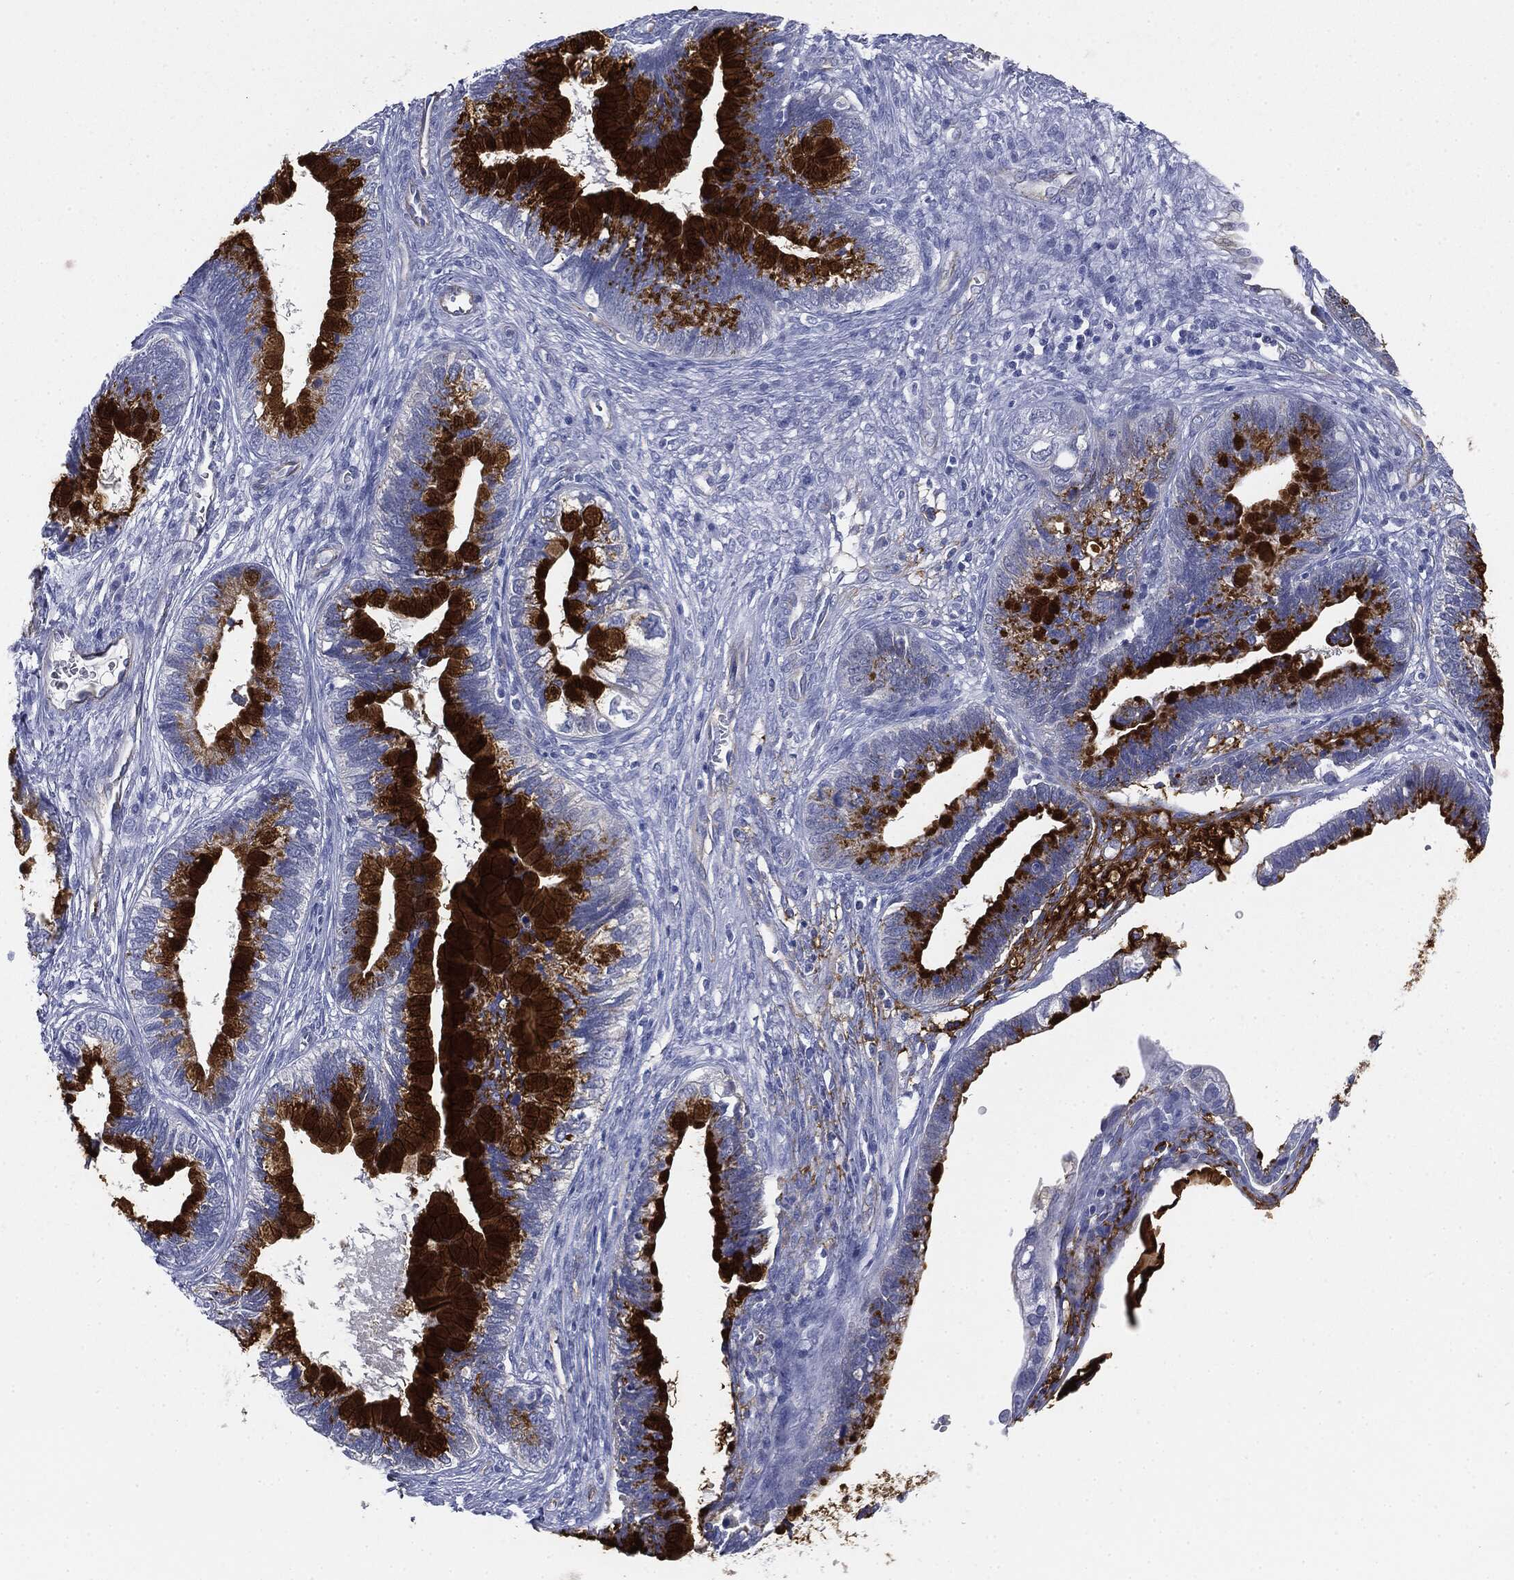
{"staining": {"intensity": "strong", "quantity": ">75%", "location": "cytoplasmic/membranous"}, "tissue": "cervical cancer", "cell_type": "Tumor cells", "image_type": "cancer", "snomed": [{"axis": "morphology", "description": "Adenocarcinoma, NOS"}, {"axis": "topography", "description": "Cervix"}], "caption": "Protein analysis of cervical cancer (adenocarcinoma) tissue reveals strong cytoplasmic/membranous staining in approximately >75% of tumor cells.", "gene": "MUC5AC", "patient": {"sex": "female", "age": 44}}